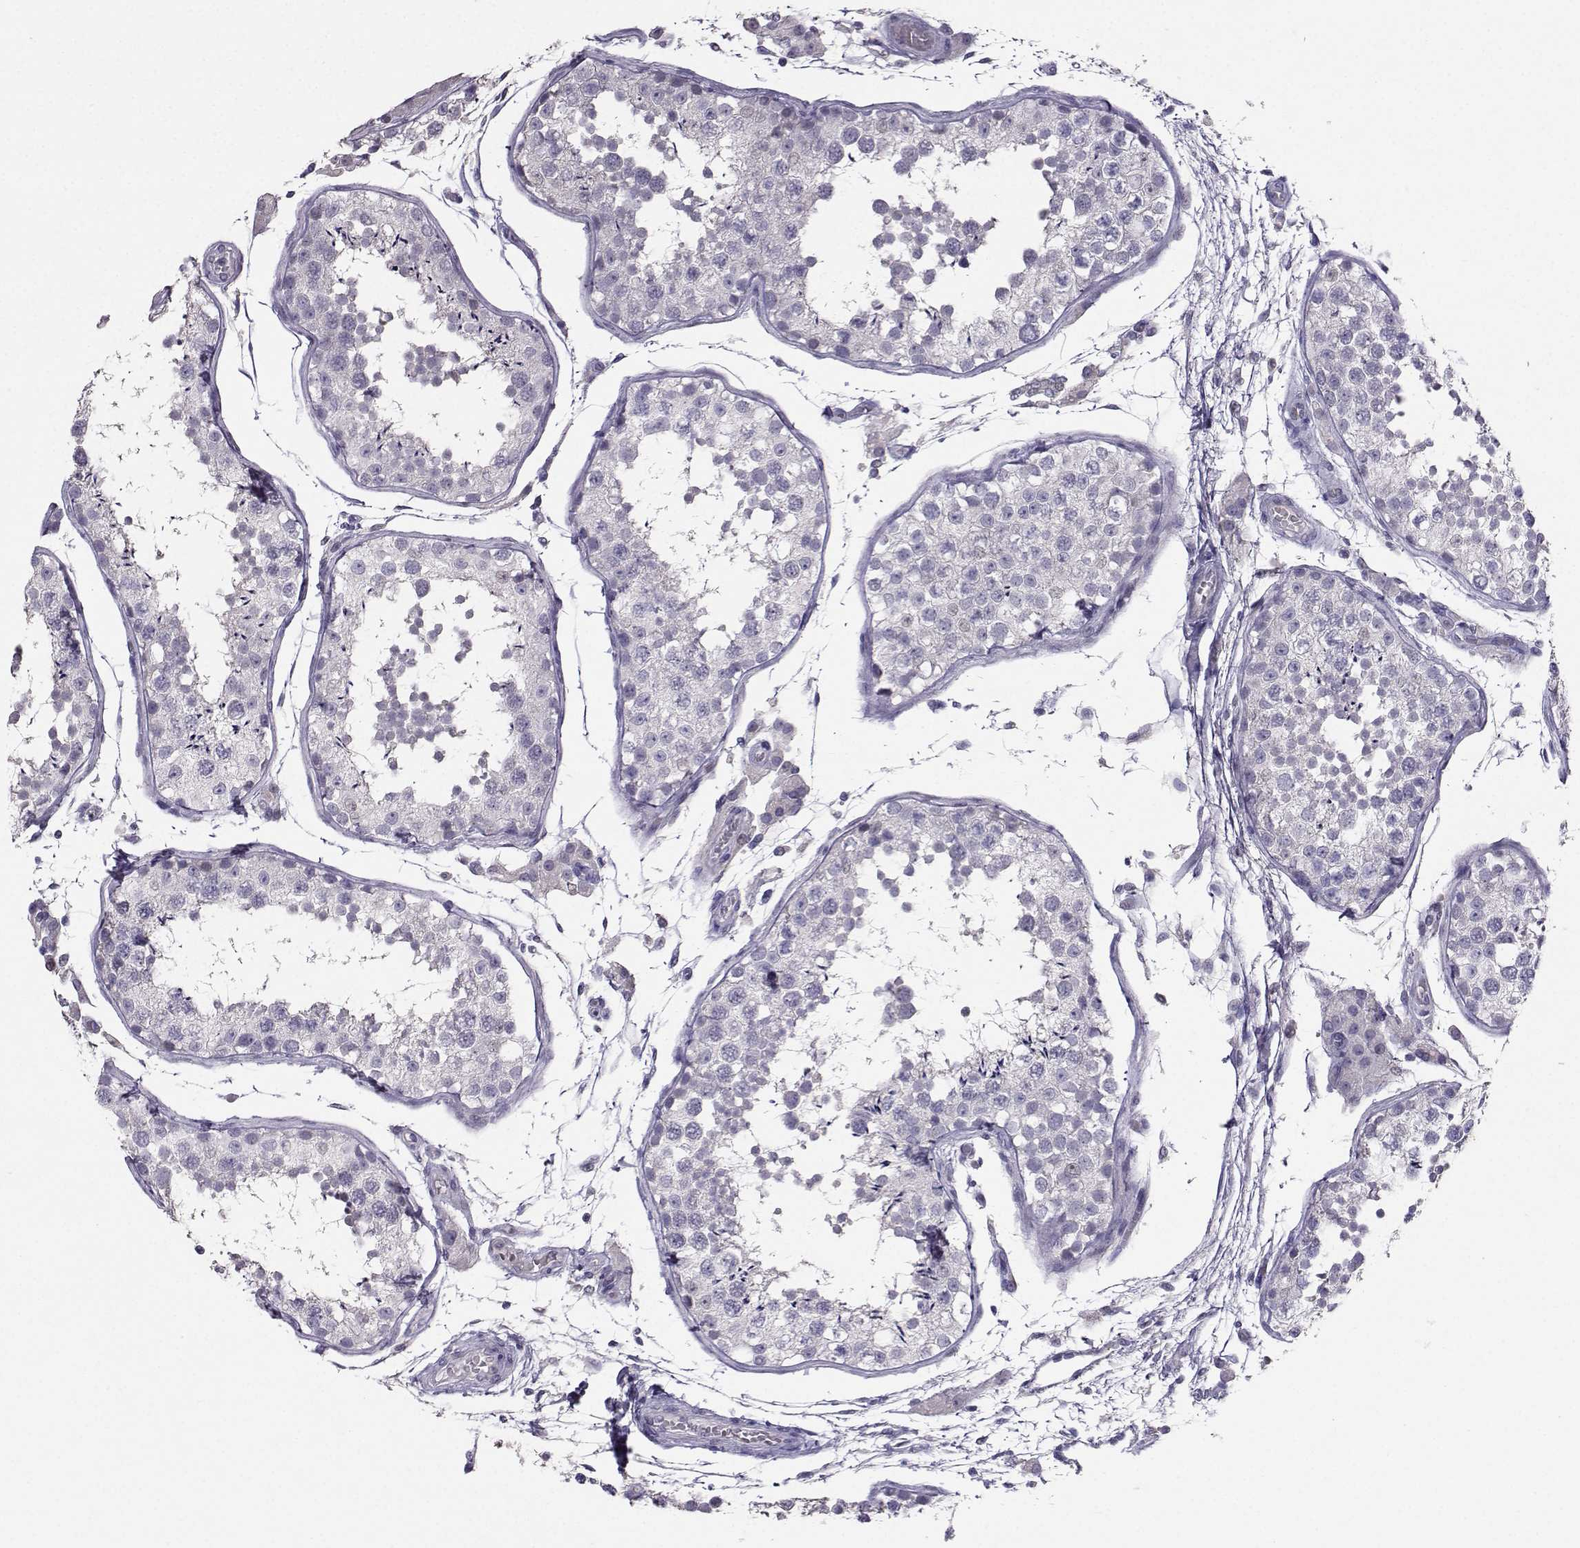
{"staining": {"intensity": "negative", "quantity": "none", "location": "none"}, "tissue": "testis", "cell_type": "Cells in seminiferous ducts", "image_type": "normal", "snomed": [{"axis": "morphology", "description": "Normal tissue, NOS"}, {"axis": "topography", "description": "Testis"}], "caption": "DAB immunohistochemical staining of normal human testis demonstrates no significant expression in cells in seminiferous ducts.", "gene": "CARTPT", "patient": {"sex": "male", "age": 29}}